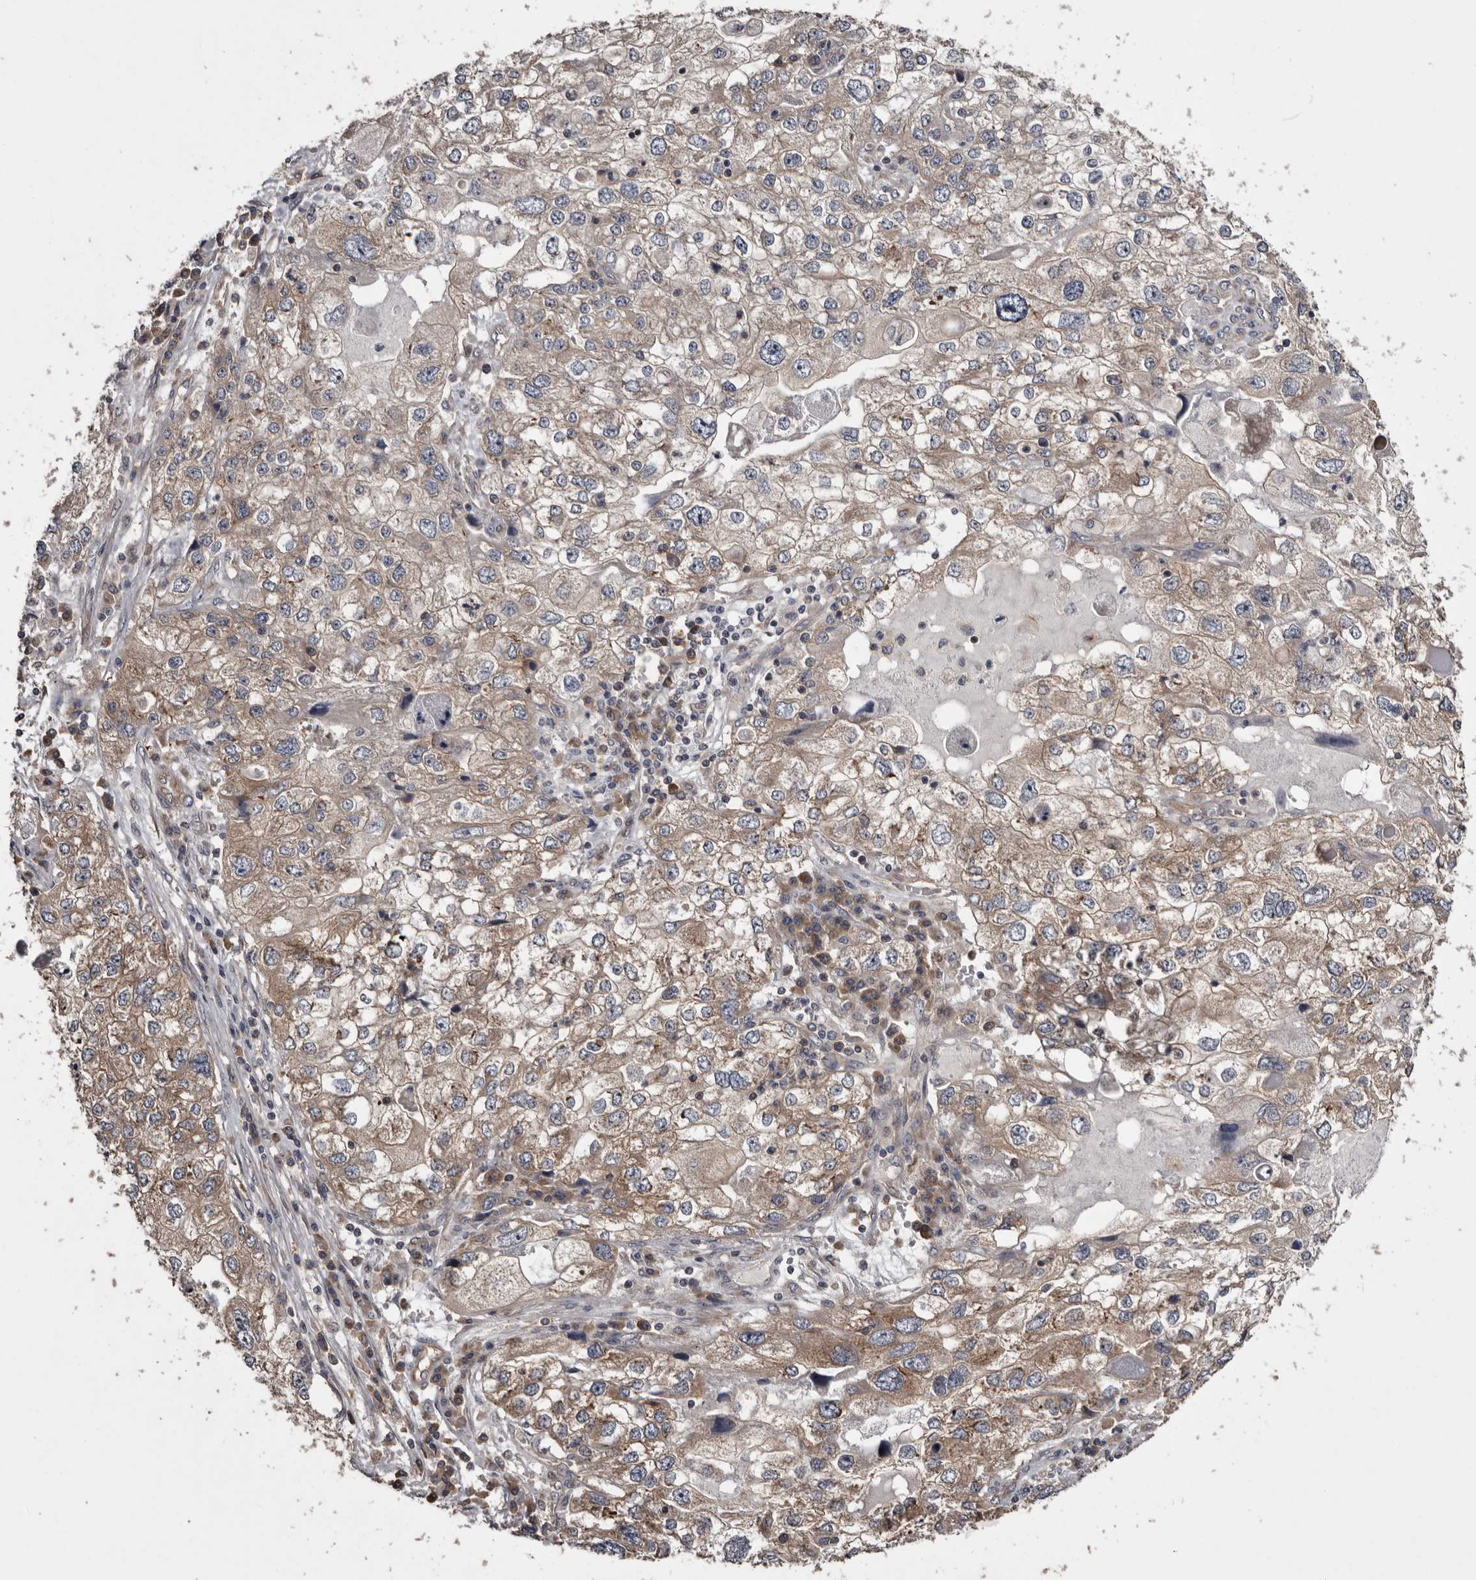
{"staining": {"intensity": "moderate", "quantity": ">75%", "location": "cytoplasmic/membranous"}, "tissue": "endometrial cancer", "cell_type": "Tumor cells", "image_type": "cancer", "snomed": [{"axis": "morphology", "description": "Adenocarcinoma, NOS"}, {"axis": "topography", "description": "Endometrium"}], "caption": "Adenocarcinoma (endometrial) stained with immunohistochemistry (IHC) shows moderate cytoplasmic/membranous staining in approximately >75% of tumor cells.", "gene": "DARS1", "patient": {"sex": "female", "age": 49}}